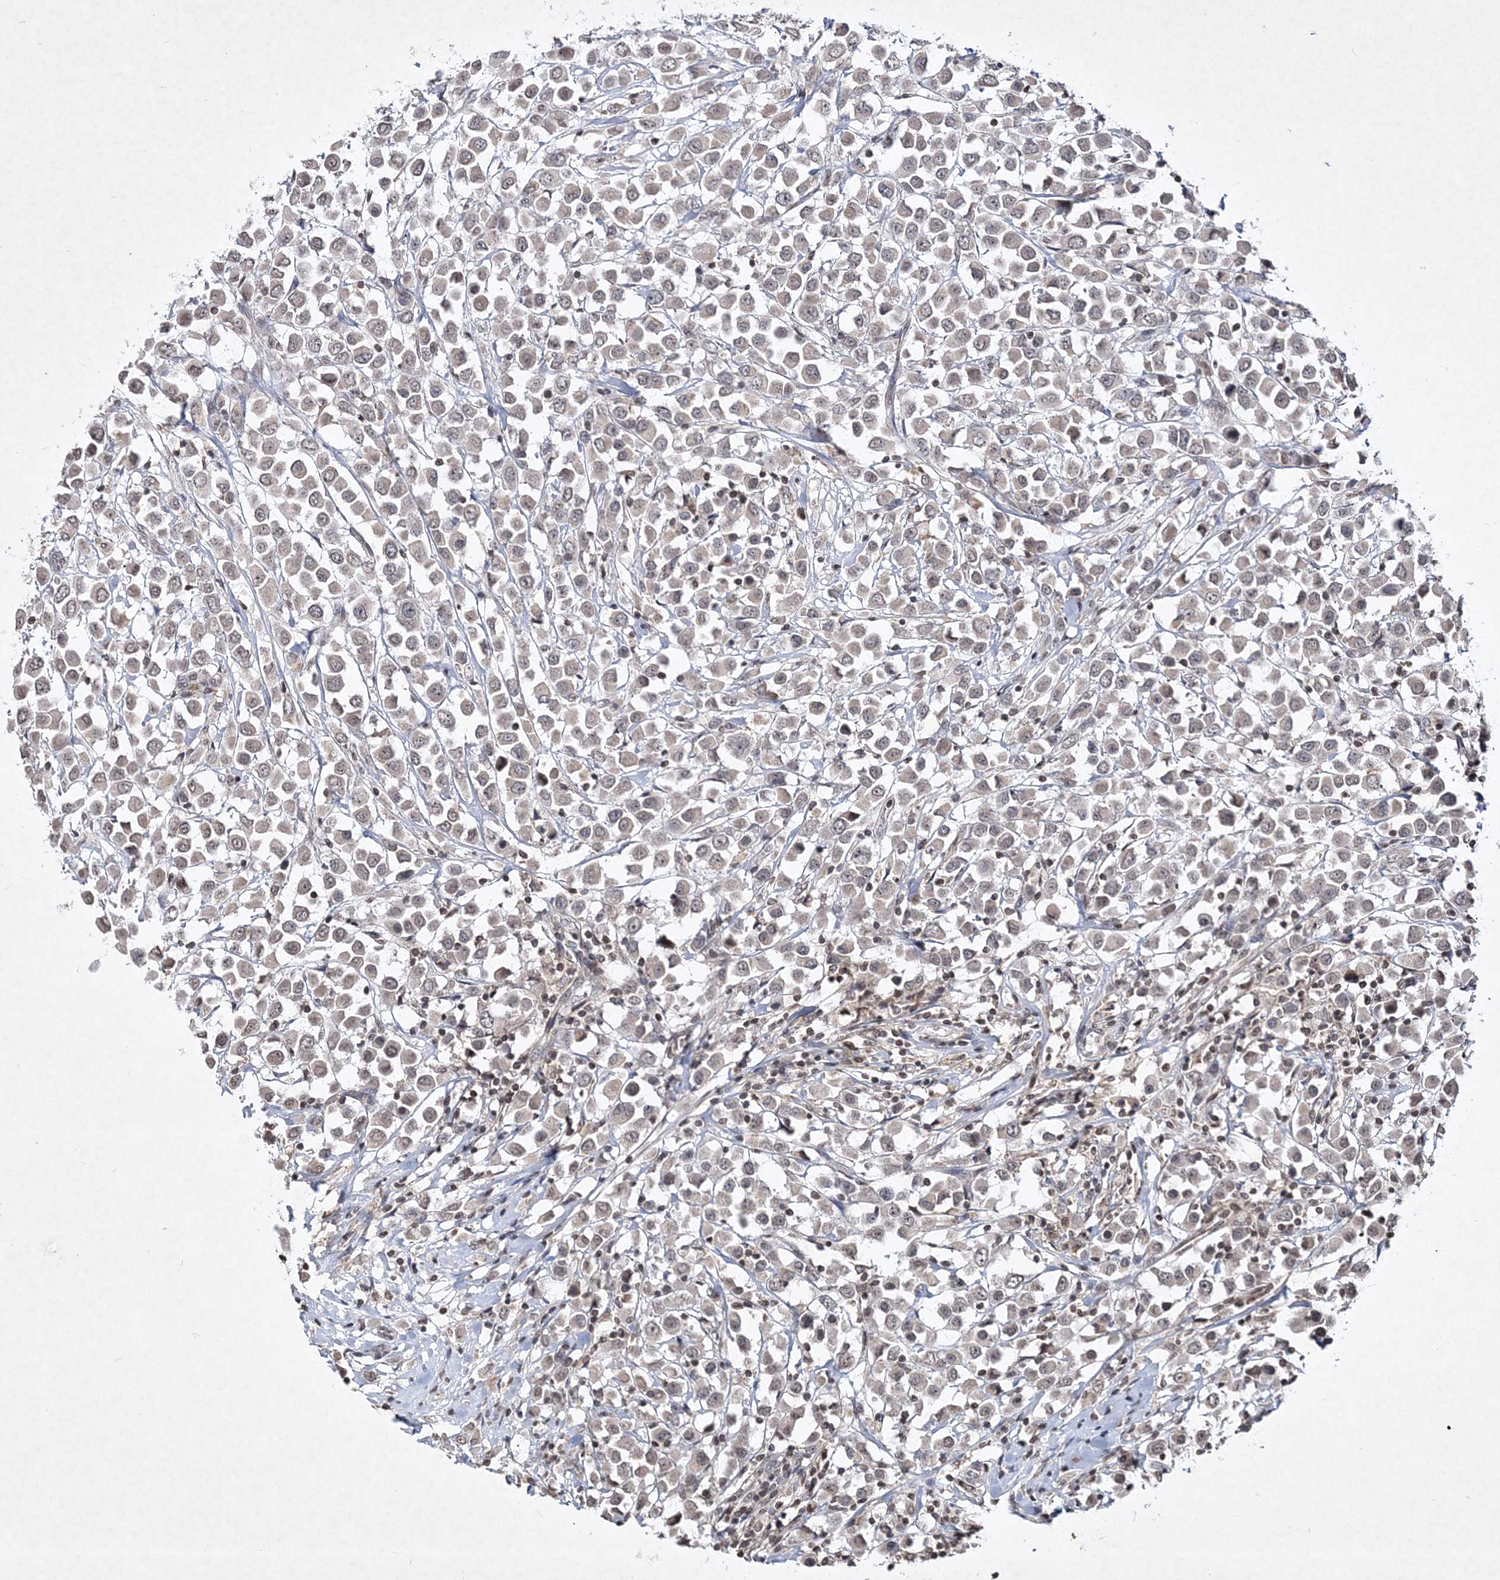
{"staining": {"intensity": "weak", "quantity": ">75%", "location": "cytoplasmic/membranous,nuclear"}, "tissue": "breast cancer", "cell_type": "Tumor cells", "image_type": "cancer", "snomed": [{"axis": "morphology", "description": "Duct carcinoma"}, {"axis": "topography", "description": "Breast"}], "caption": "DAB (3,3'-diaminobenzidine) immunohistochemical staining of breast intraductal carcinoma reveals weak cytoplasmic/membranous and nuclear protein staining in about >75% of tumor cells.", "gene": "SOWAHB", "patient": {"sex": "female", "age": 61}}